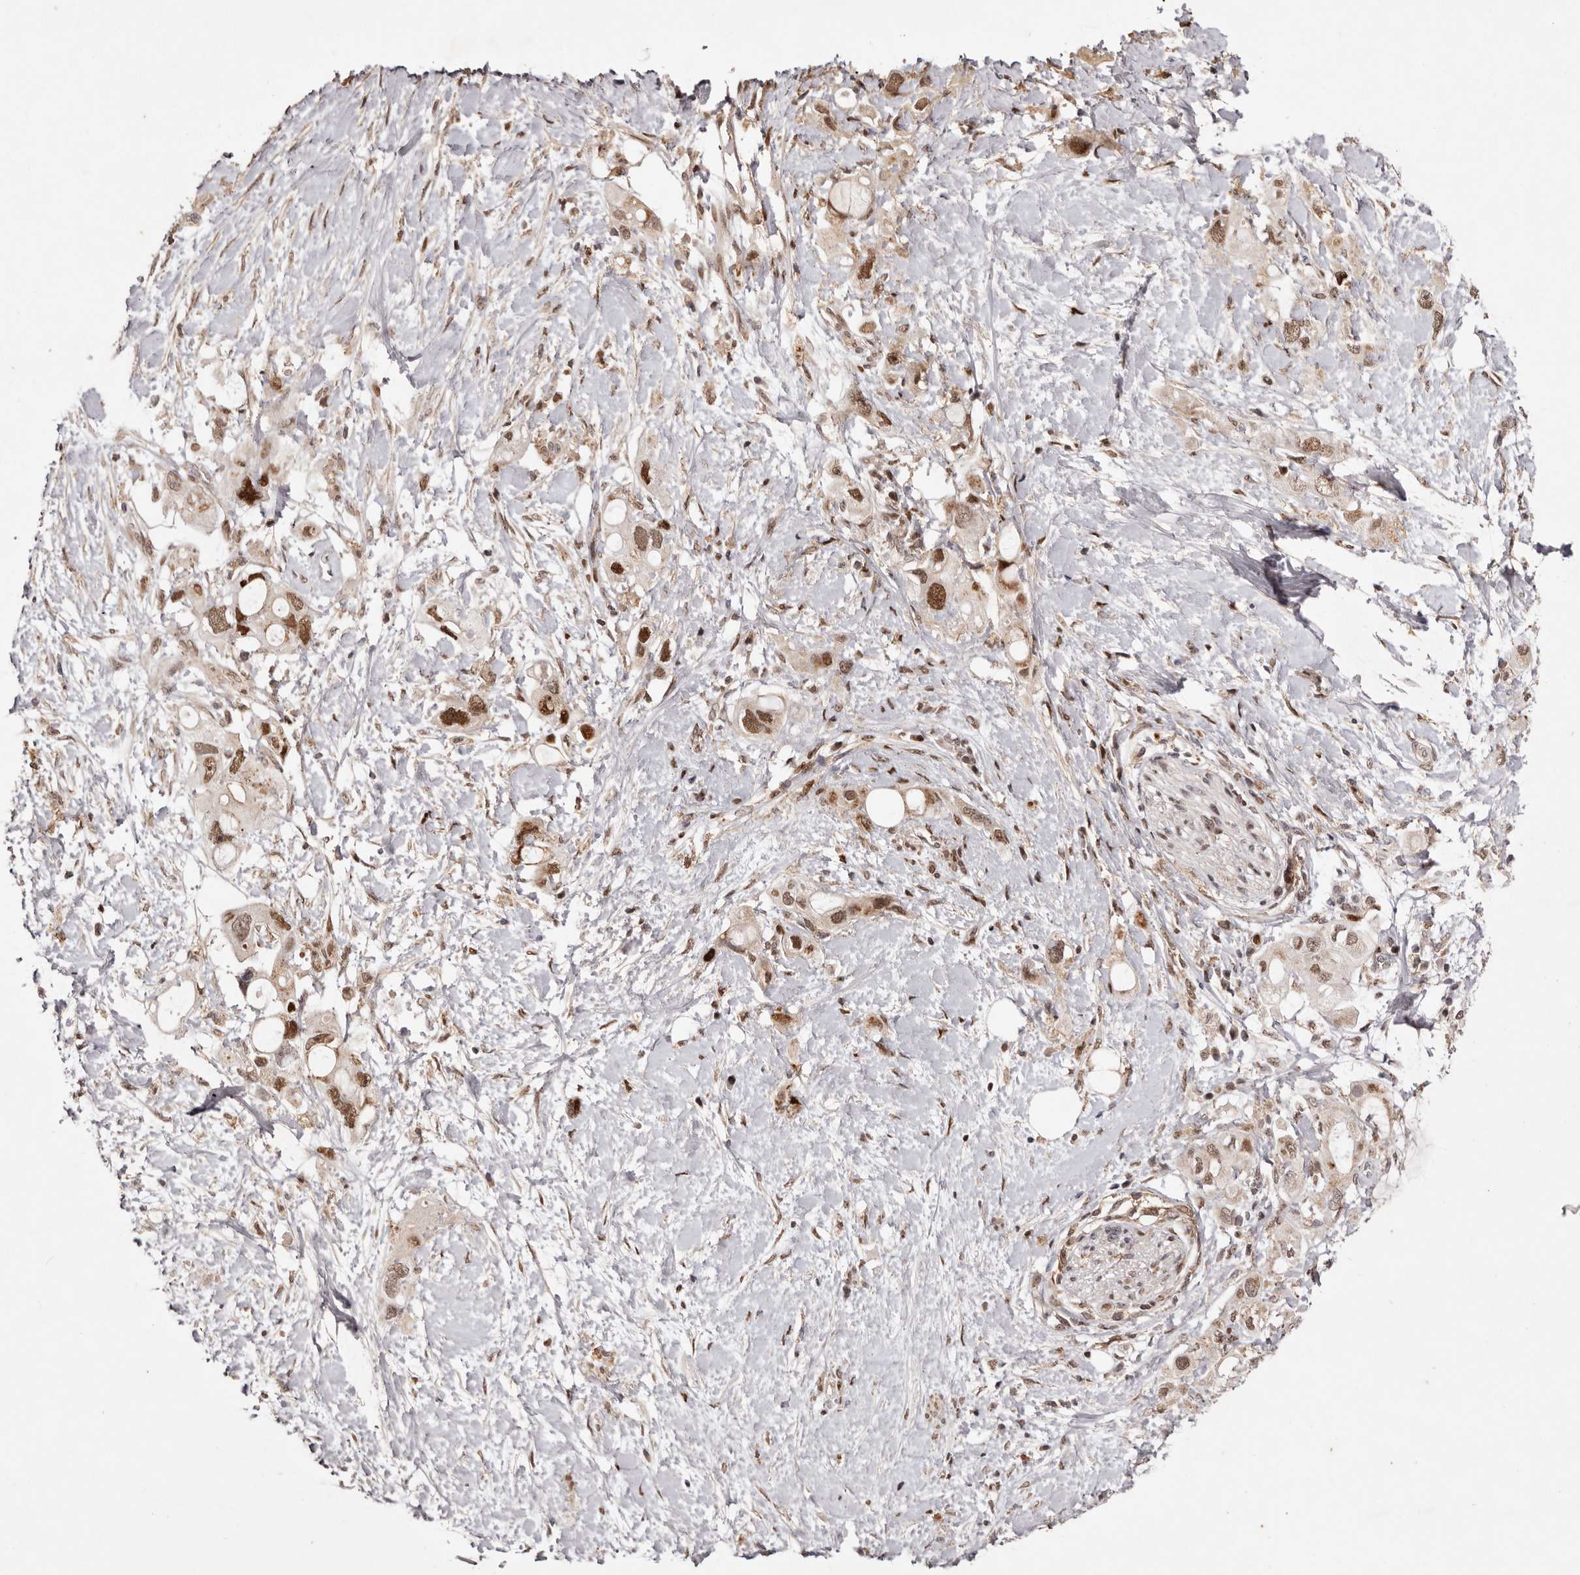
{"staining": {"intensity": "moderate", "quantity": ">75%", "location": "nuclear"}, "tissue": "pancreatic cancer", "cell_type": "Tumor cells", "image_type": "cancer", "snomed": [{"axis": "morphology", "description": "Adenocarcinoma, NOS"}, {"axis": "topography", "description": "Pancreas"}], "caption": "Protein expression analysis of human adenocarcinoma (pancreatic) reveals moderate nuclear staining in approximately >75% of tumor cells.", "gene": "FBXO5", "patient": {"sex": "female", "age": 56}}